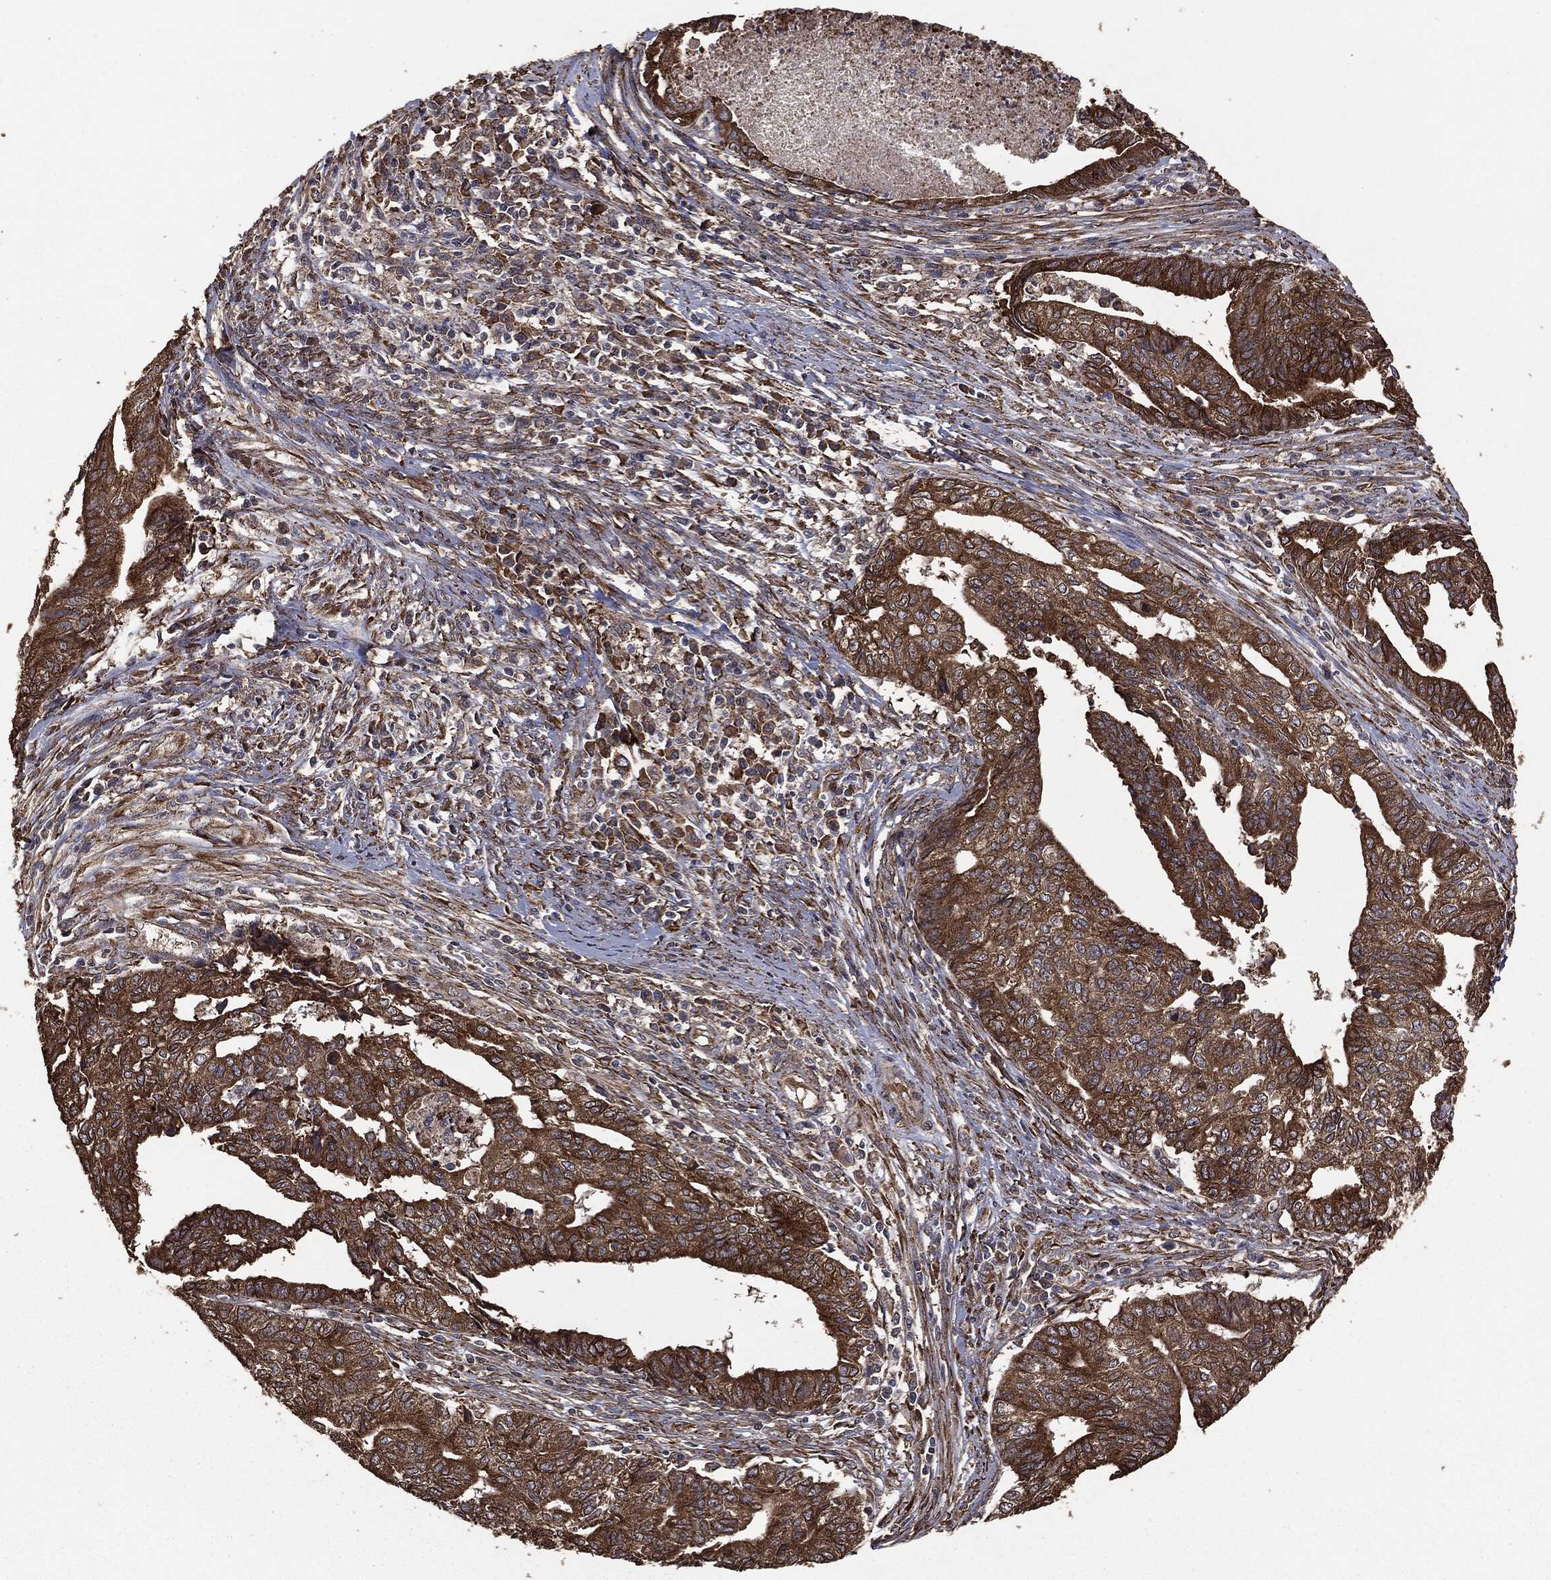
{"staining": {"intensity": "strong", "quantity": ">75%", "location": "cytoplasmic/membranous"}, "tissue": "endometrial cancer", "cell_type": "Tumor cells", "image_type": "cancer", "snomed": [{"axis": "morphology", "description": "Adenocarcinoma, NOS"}, {"axis": "topography", "description": "Endometrium"}], "caption": "Strong cytoplasmic/membranous positivity is seen in approximately >75% of tumor cells in endometrial cancer.", "gene": "MTOR", "patient": {"sex": "female", "age": 65}}